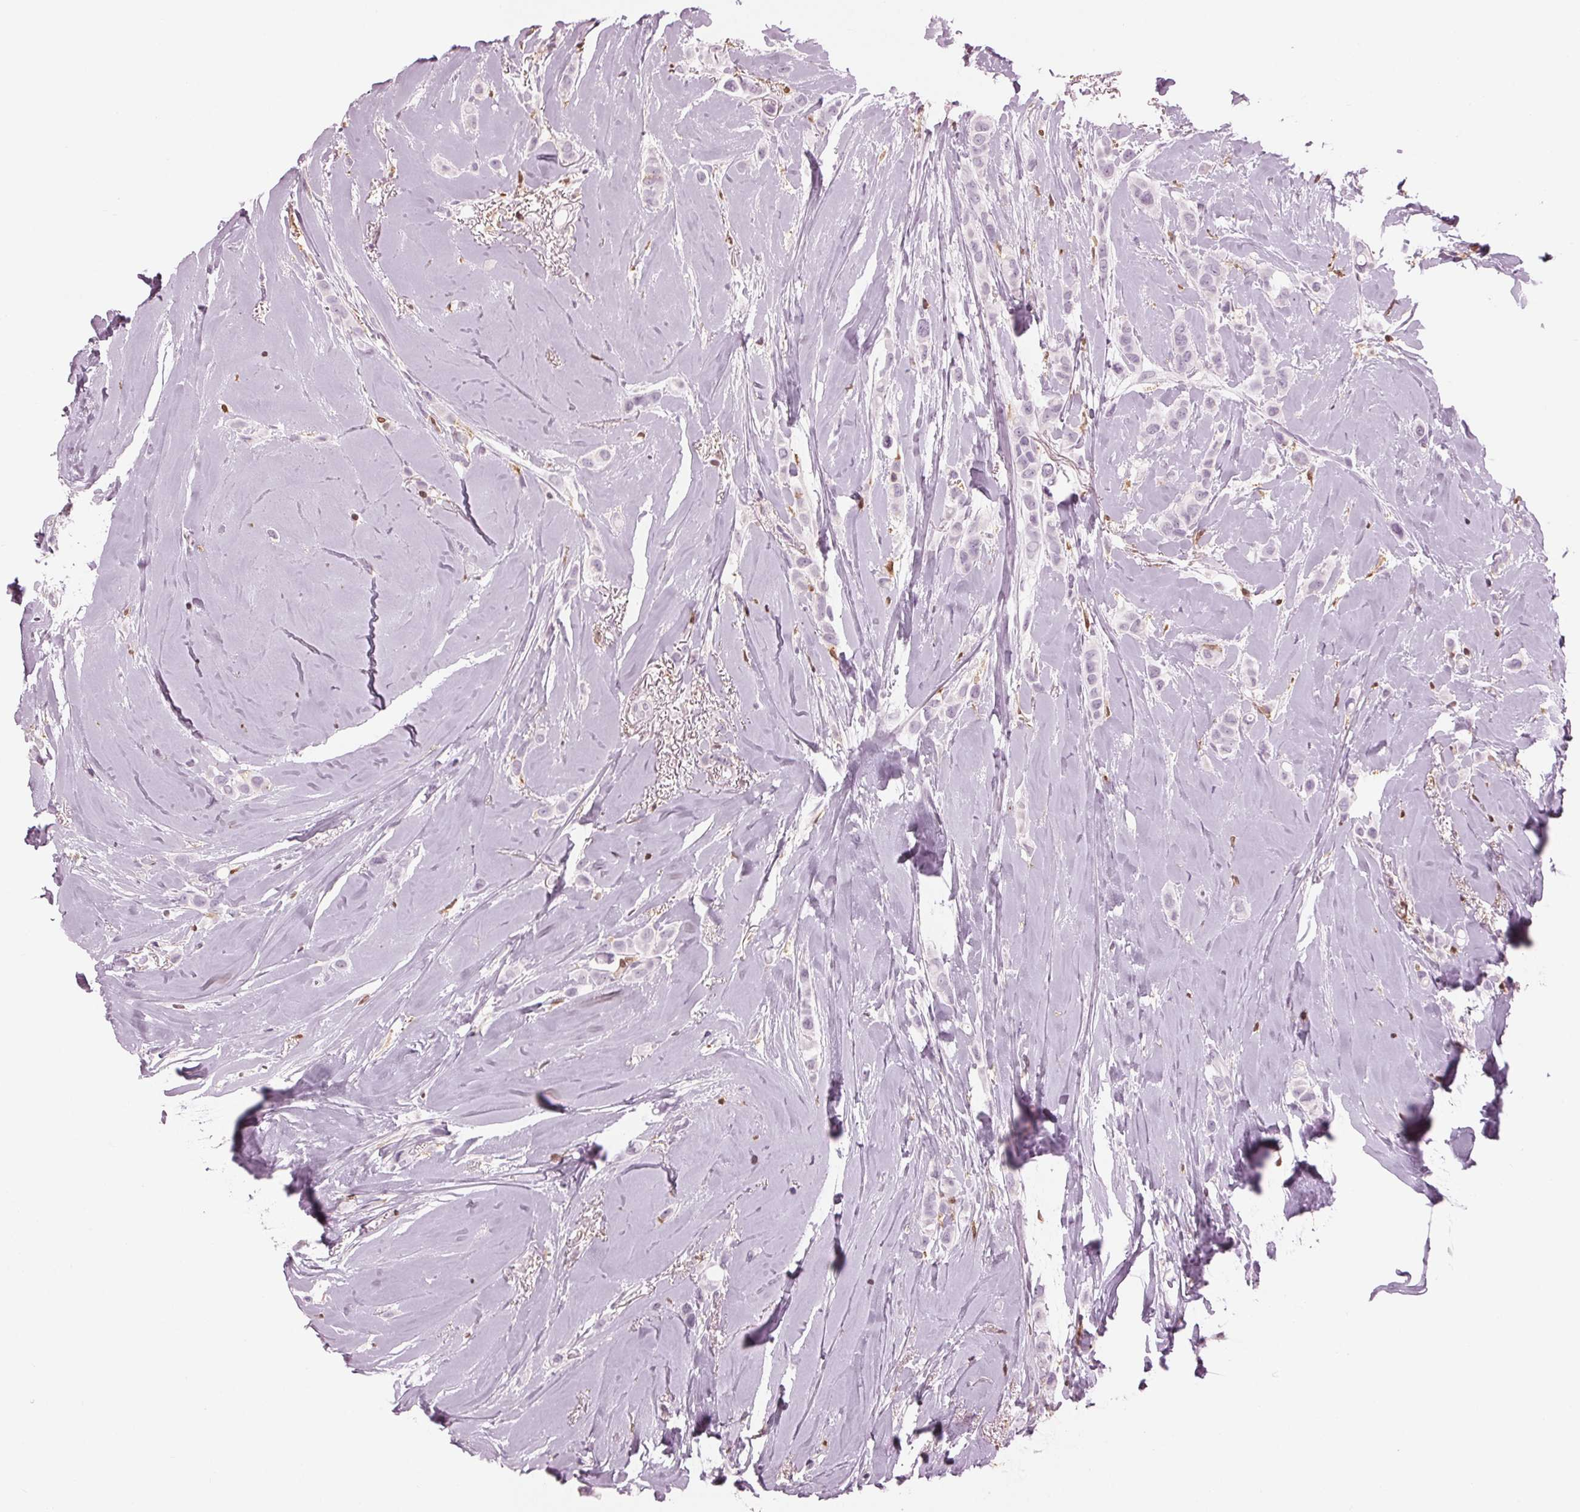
{"staining": {"intensity": "negative", "quantity": "none", "location": "none"}, "tissue": "breast cancer", "cell_type": "Tumor cells", "image_type": "cancer", "snomed": [{"axis": "morphology", "description": "Lobular carcinoma"}, {"axis": "topography", "description": "Breast"}], "caption": "Tumor cells show no significant protein staining in breast cancer (lobular carcinoma). The staining was performed using DAB (3,3'-diaminobenzidine) to visualize the protein expression in brown, while the nuclei were stained in blue with hematoxylin (Magnification: 20x).", "gene": "BTLA", "patient": {"sex": "female", "age": 66}}